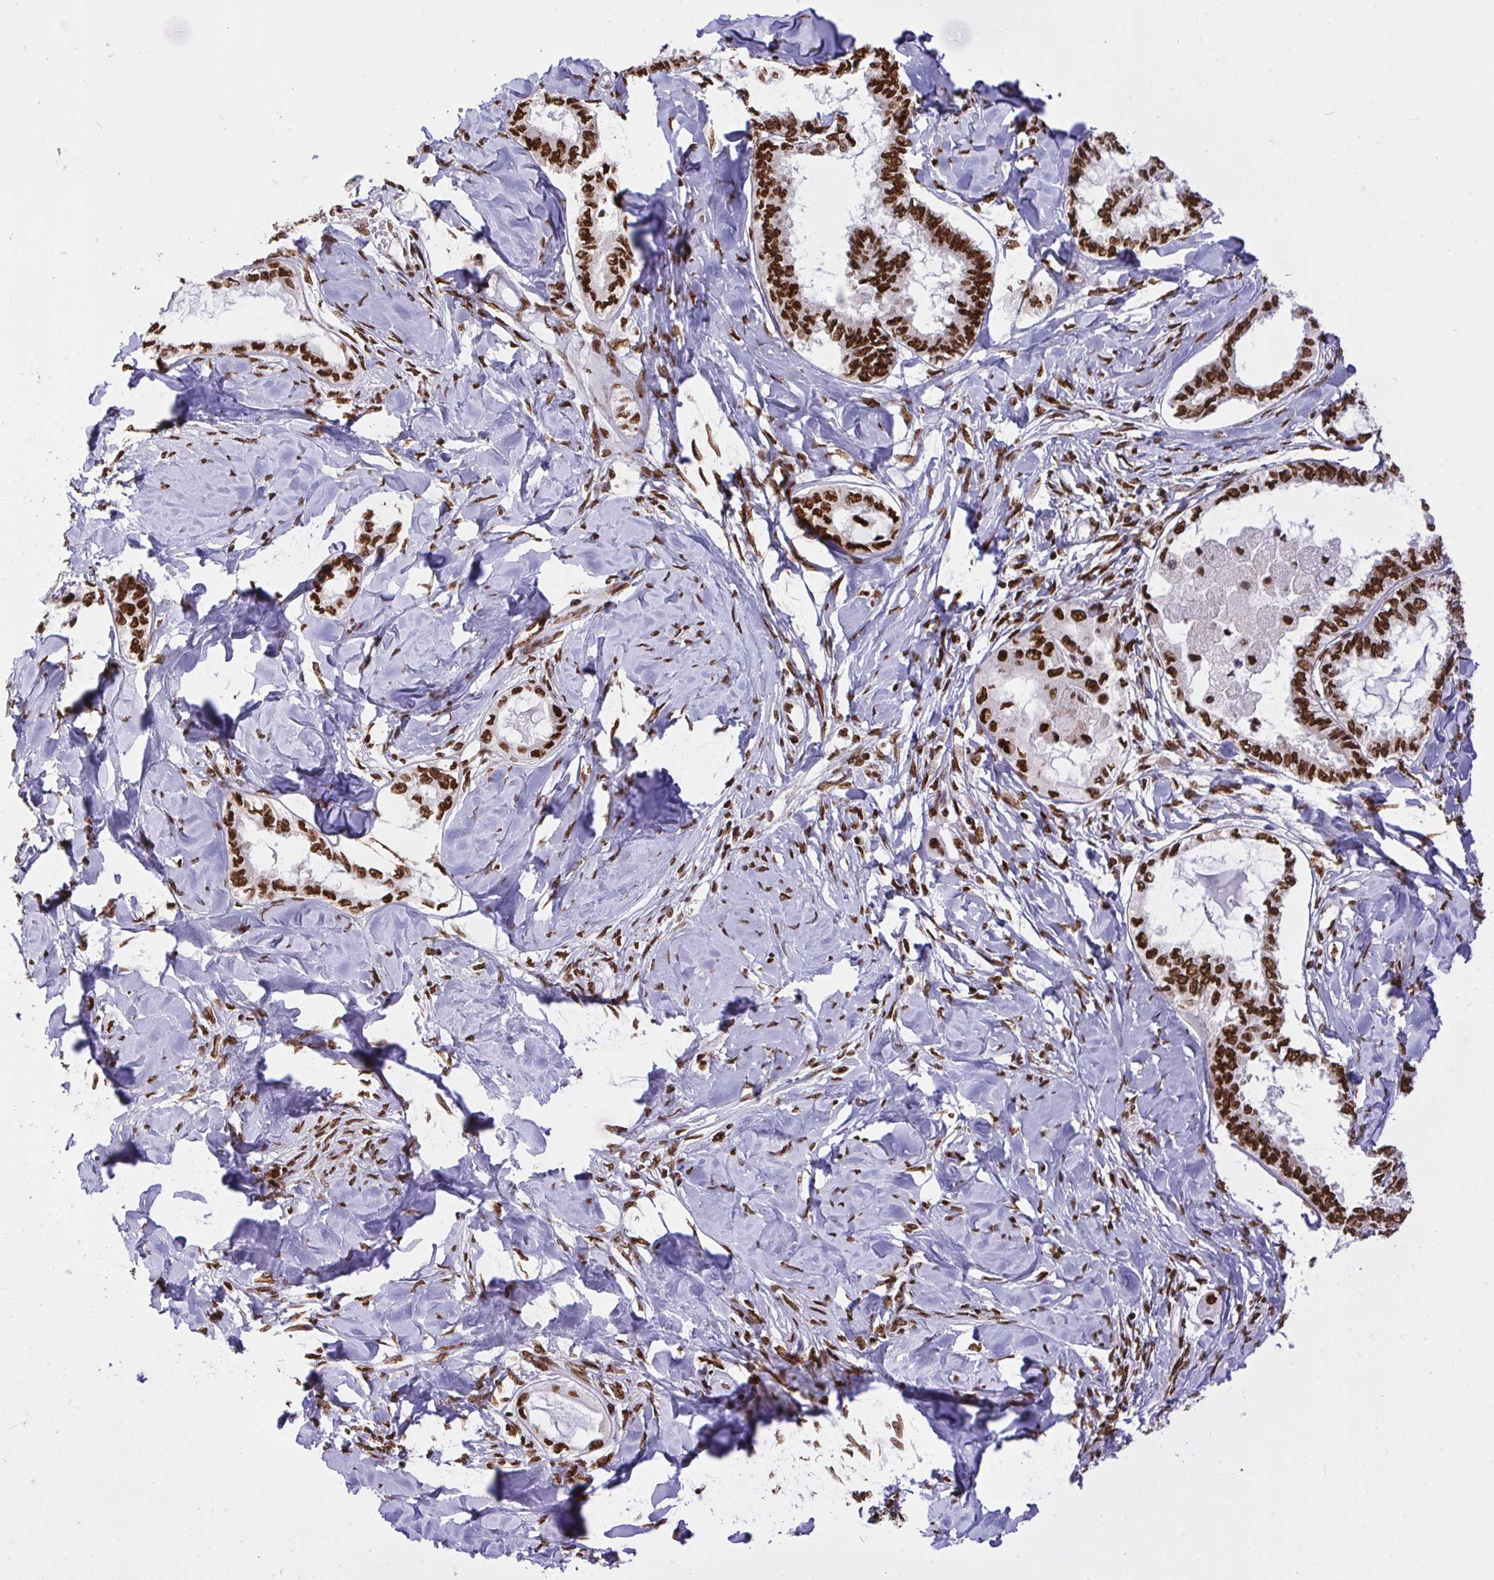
{"staining": {"intensity": "strong", "quantity": ">75%", "location": "nuclear"}, "tissue": "ovarian cancer", "cell_type": "Tumor cells", "image_type": "cancer", "snomed": [{"axis": "morphology", "description": "Carcinoma, endometroid"}, {"axis": "topography", "description": "Ovary"}], "caption": "Tumor cells demonstrate high levels of strong nuclear positivity in about >75% of cells in endometroid carcinoma (ovarian).", "gene": "HNRNPL", "patient": {"sex": "female", "age": 70}}